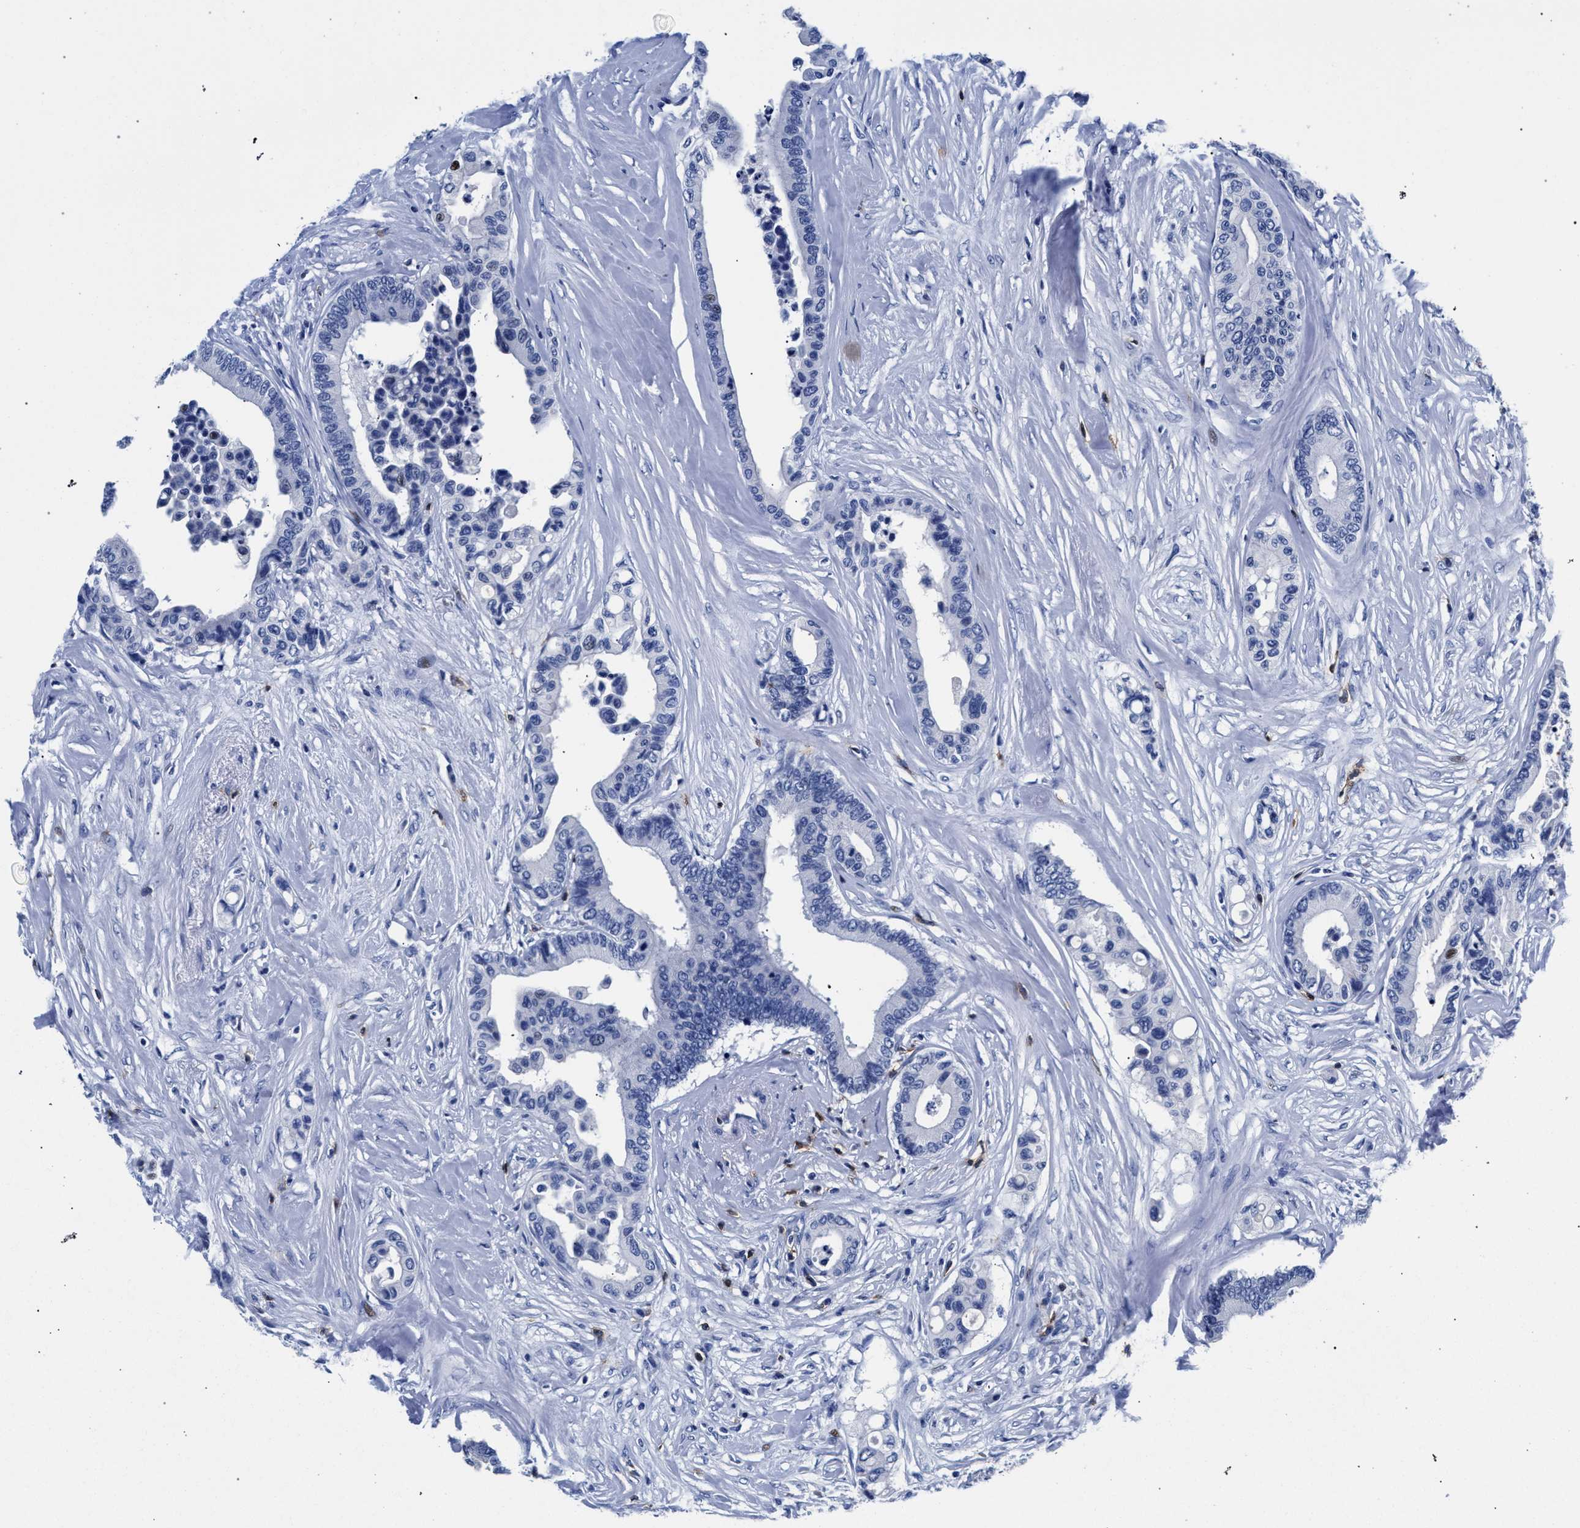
{"staining": {"intensity": "negative", "quantity": "none", "location": "none"}, "tissue": "colorectal cancer", "cell_type": "Tumor cells", "image_type": "cancer", "snomed": [{"axis": "morphology", "description": "Normal tissue, NOS"}, {"axis": "morphology", "description": "Adenocarcinoma, NOS"}, {"axis": "topography", "description": "Colon"}], "caption": "There is no significant staining in tumor cells of adenocarcinoma (colorectal).", "gene": "KLRK1", "patient": {"sex": "male", "age": 82}}